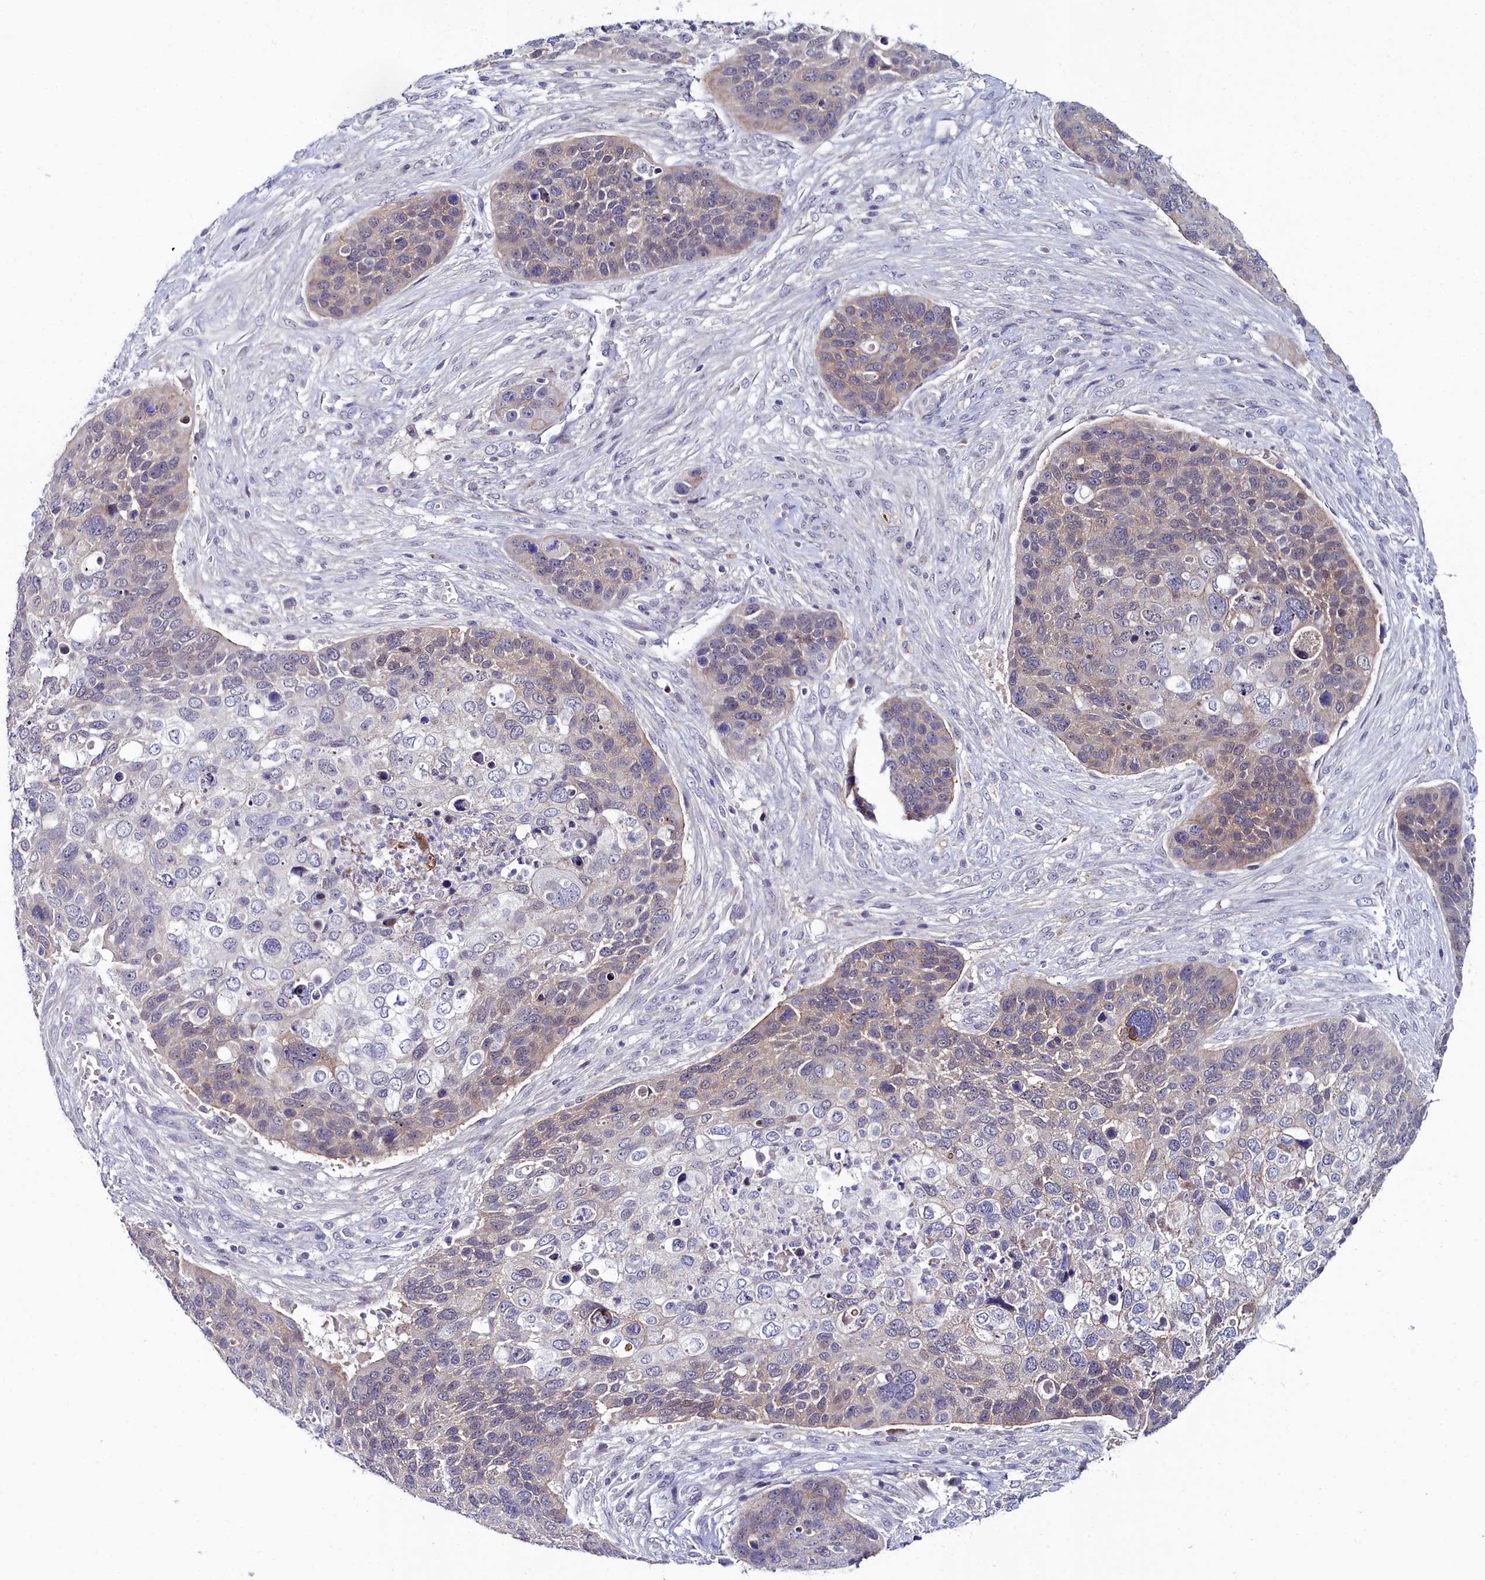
{"staining": {"intensity": "weak", "quantity": "<25%", "location": "cytoplasmic/membranous,nuclear"}, "tissue": "skin cancer", "cell_type": "Tumor cells", "image_type": "cancer", "snomed": [{"axis": "morphology", "description": "Basal cell carcinoma"}, {"axis": "topography", "description": "Skin"}], "caption": "Basal cell carcinoma (skin) was stained to show a protein in brown. There is no significant staining in tumor cells.", "gene": "KCTD18", "patient": {"sex": "female", "age": 74}}